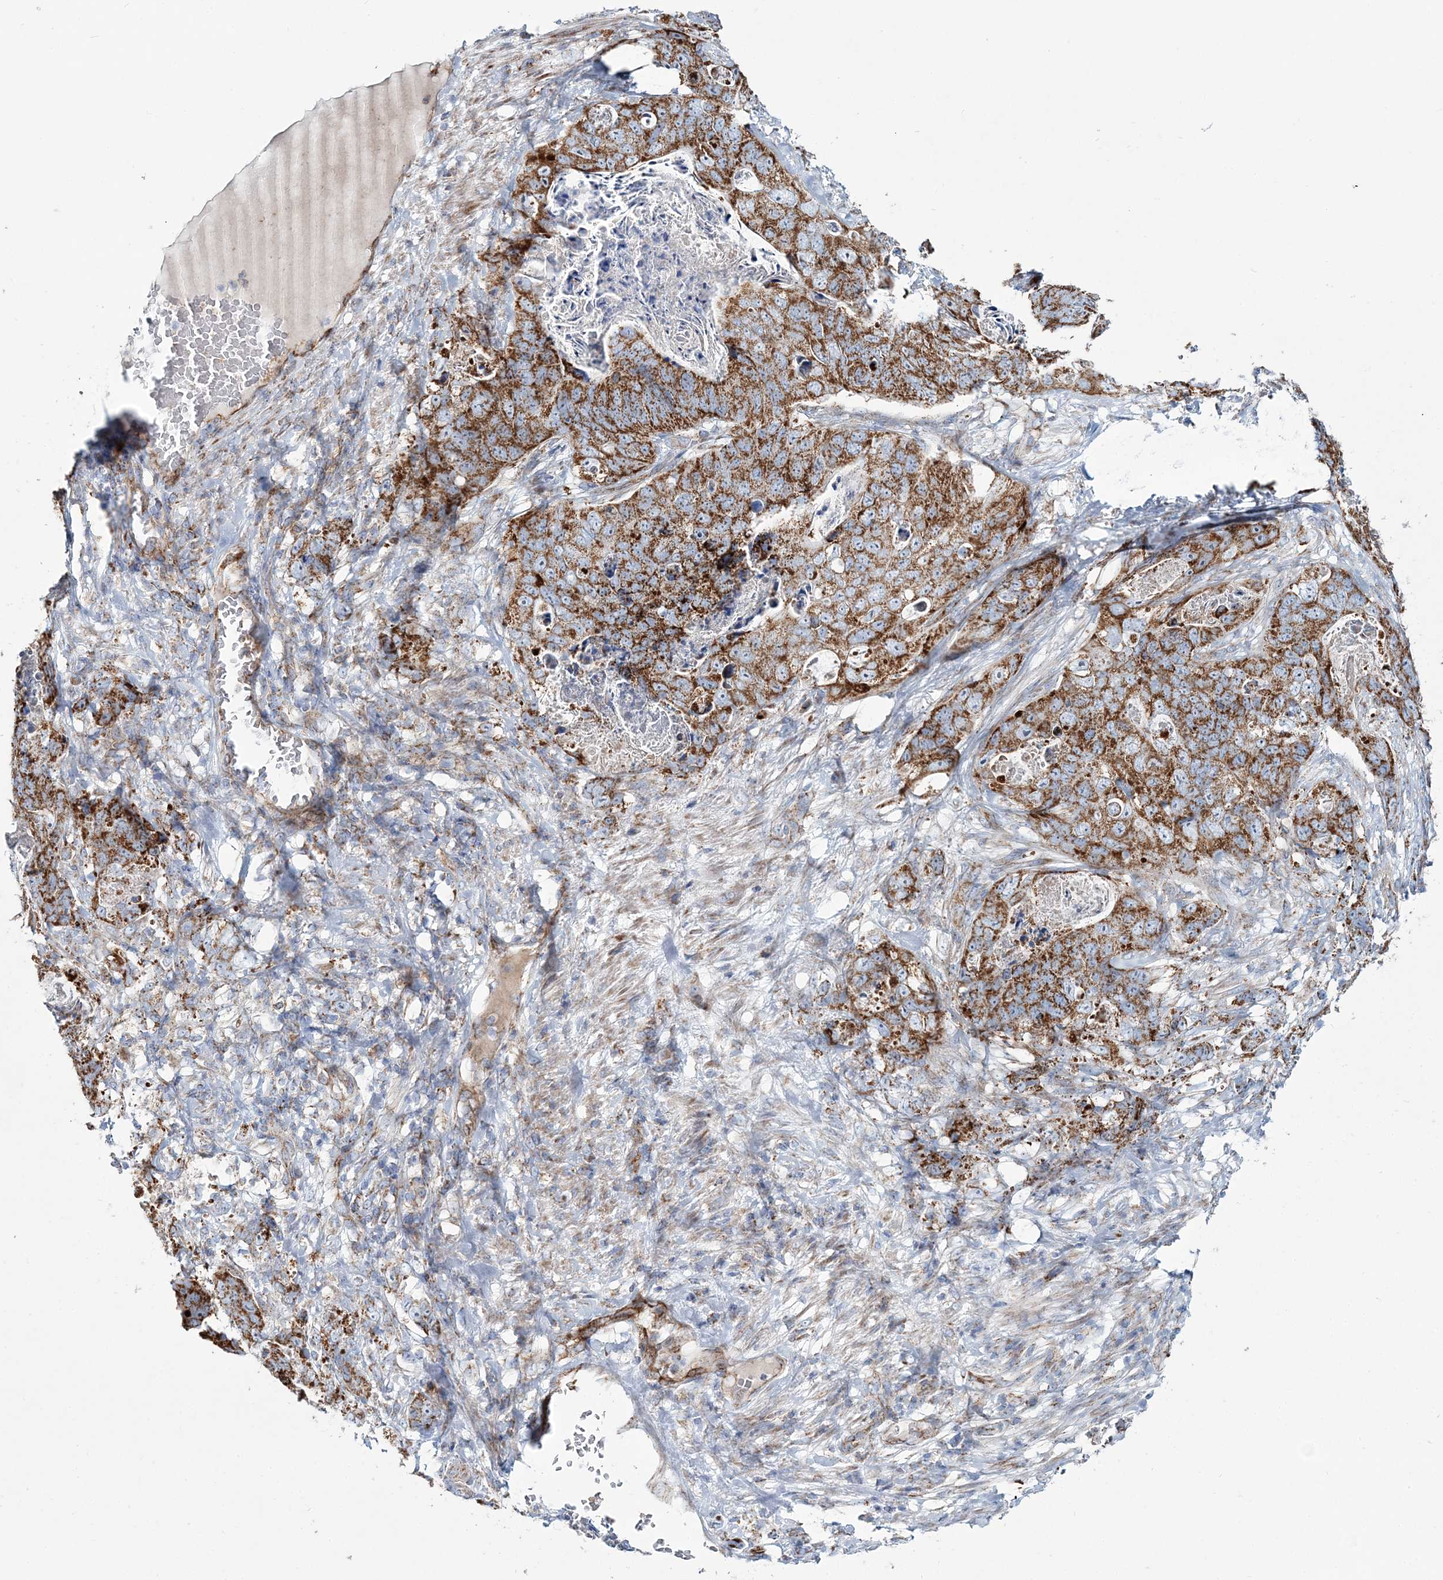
{"staining": {"intensity": "moderate", "quantity": ">75%", "location": "cytoplasmic/membranous"}, "tissue": "stomach cancer", "cell_type": "Tumor cells", "image_type": "cancer", "snomed": [{"axis": "morphology", "description": "Normal tissue, NOS"}, {"axis": "morphology", "description": "Adenocarcinoma, NOS"}, {"axis": "topography", "description": "Stomach"}], "caption": "High-magnification brightfield microscopy of stomach adenocarcinoma stained with DAB (brown) and counterstained with hematoxylin (blue). tumor cells exhibit moderate cytoplasmic/membranous positivity is seen in approximately>75% of cells.", "gene": "ARHGAP6", "patient": {"sex": "female", "age": 89}}